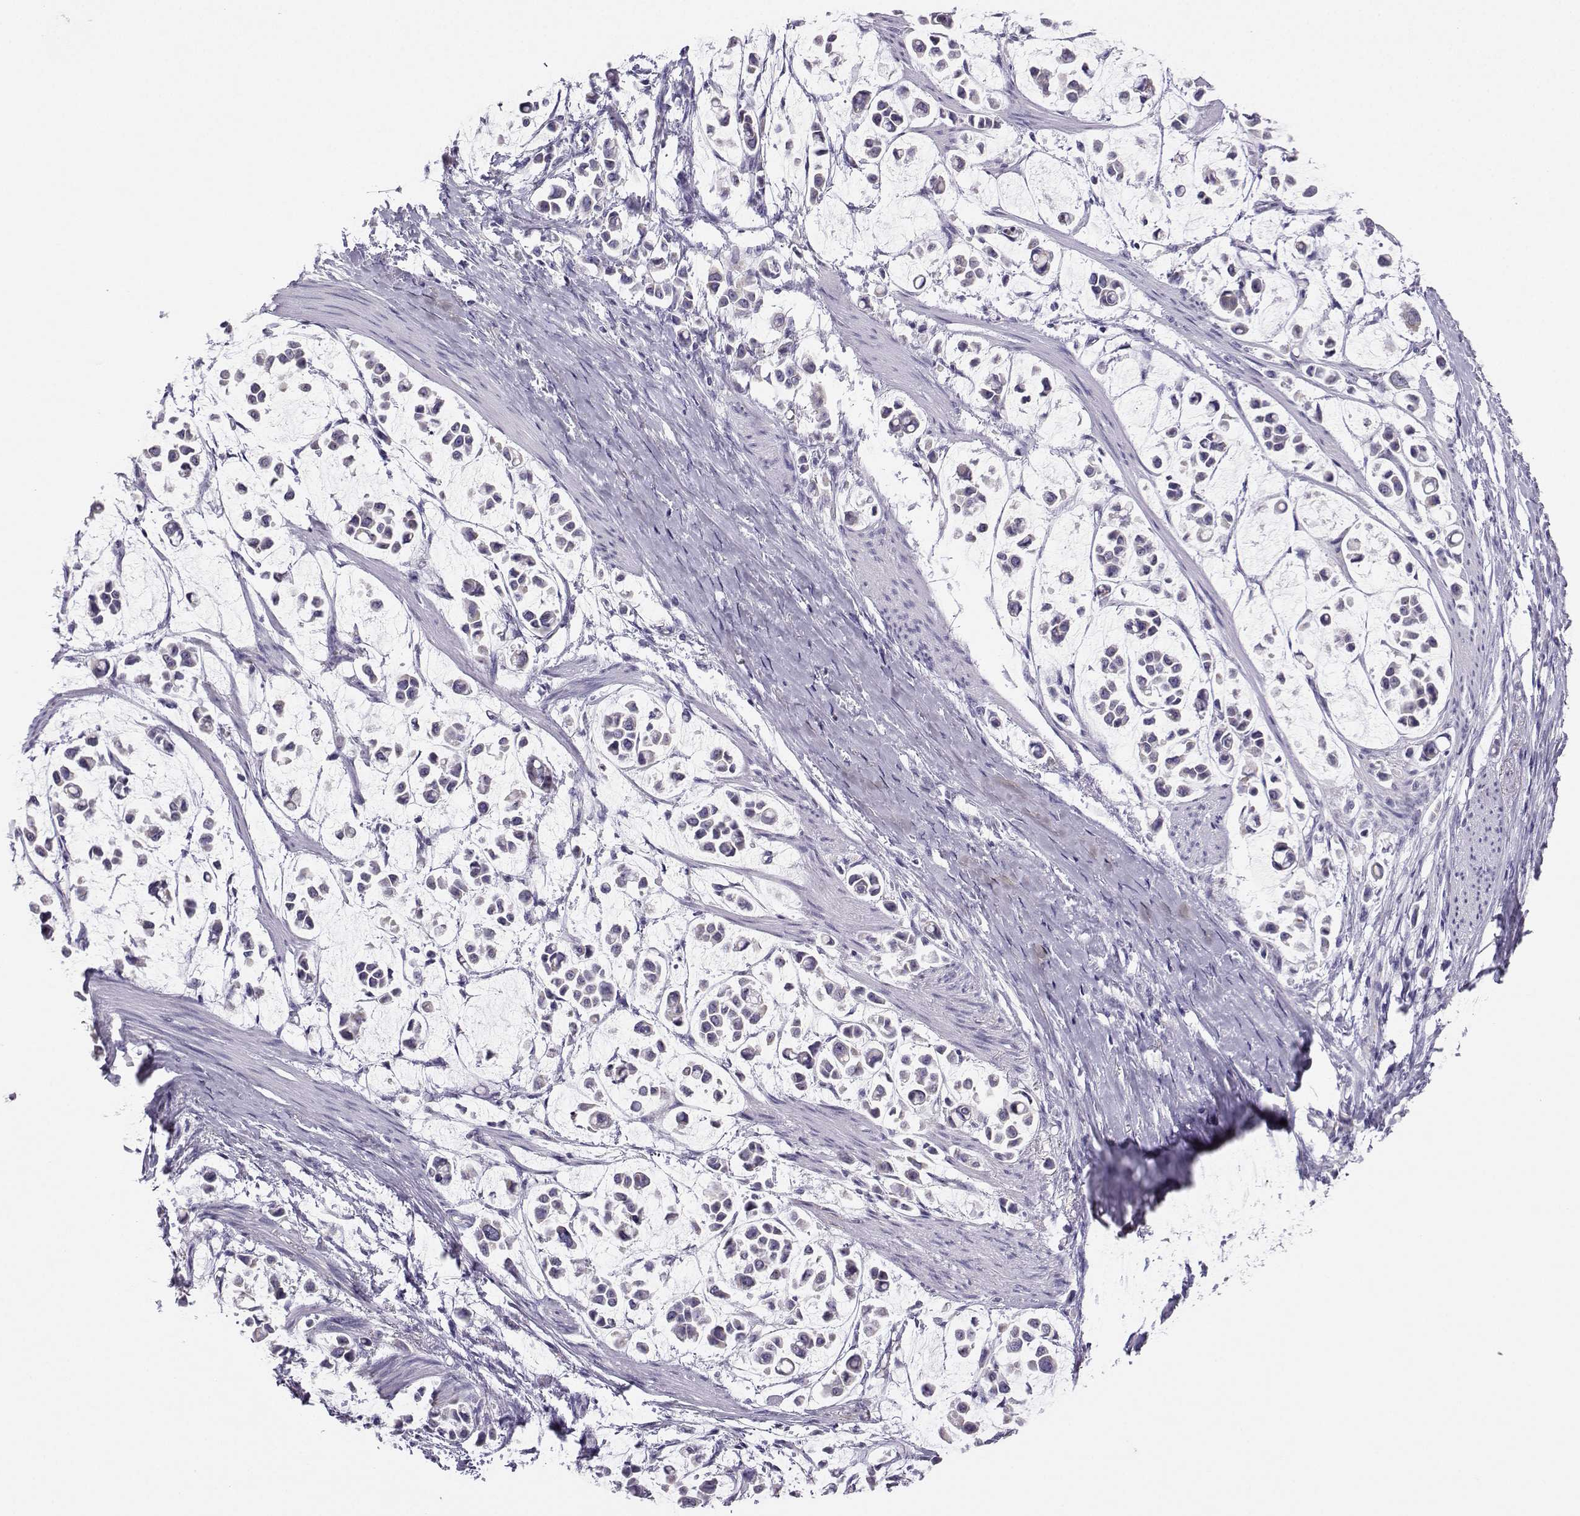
{"staining": {"intensity": "negative", "quantity": "none", "location": "none"}, "tissue": "stomach cancer", "cell_type": "Tumor cells", "image_type": "cancer", "snomed": [{"axis": "morphology", "description": "Adenocarcinoma, NOS"}, {"axis": "topography", "description": "Stomach"}], "caption": "DAB immunohistochemical staining of human stomach cancer demonstrates no significant positivity in tumor cells. (Stains: DAB (3,3'-diaminobenzidine) IHC with hematoxylin counter stain, Microscopy: brightfield microscopy at high magnification).", "gene": "AVP", "patient": {"sex": "male", "age": 82}}